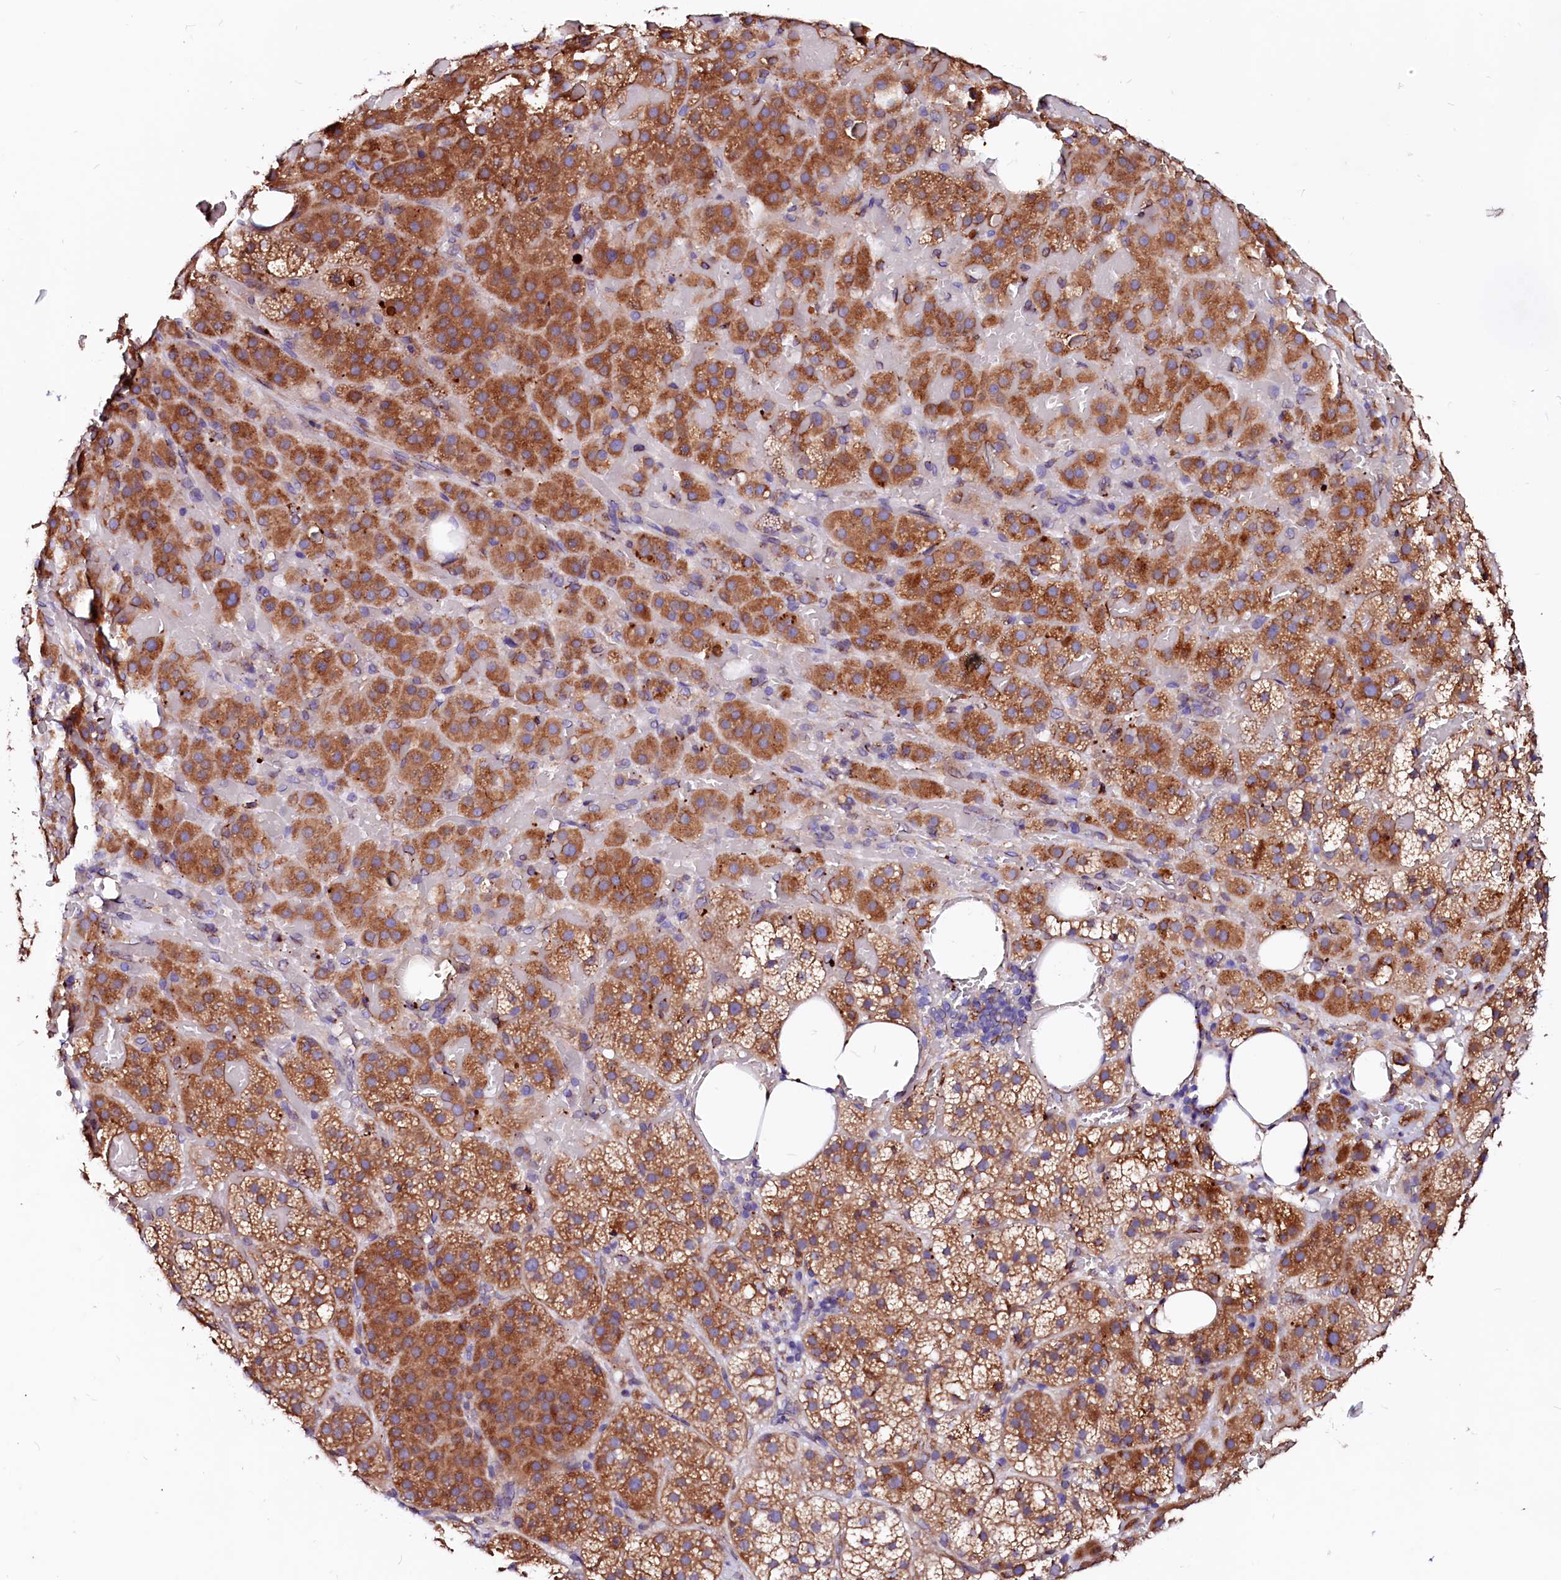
{"staining": {"intensity": "strong", "quantity": ">75%", "location": "cytoplasmic/membranous"}, "tissue": "adrenal gland", "cell_type": "Glandular cells", "image_type": "normal", "snomed": [{"axis": "morphology", "description": "Normal tissue, NOS"}, {"axis": "topography", "description": "Adrenal gland"}], "caption": "Immunohistochemical staining of normal adrenal gland exhibits high levels of strong cytoplasmic/membranous expression in approximately >75% of glandular cells. The staining is performed using DAB (3,3'-diaminobenzidine) brown chromogen to label protein expression. The nuclei are counter-stained blue using hematoxylin.", "gene": "LMAN1", "patient": {"sex": "female", "age": 59}}